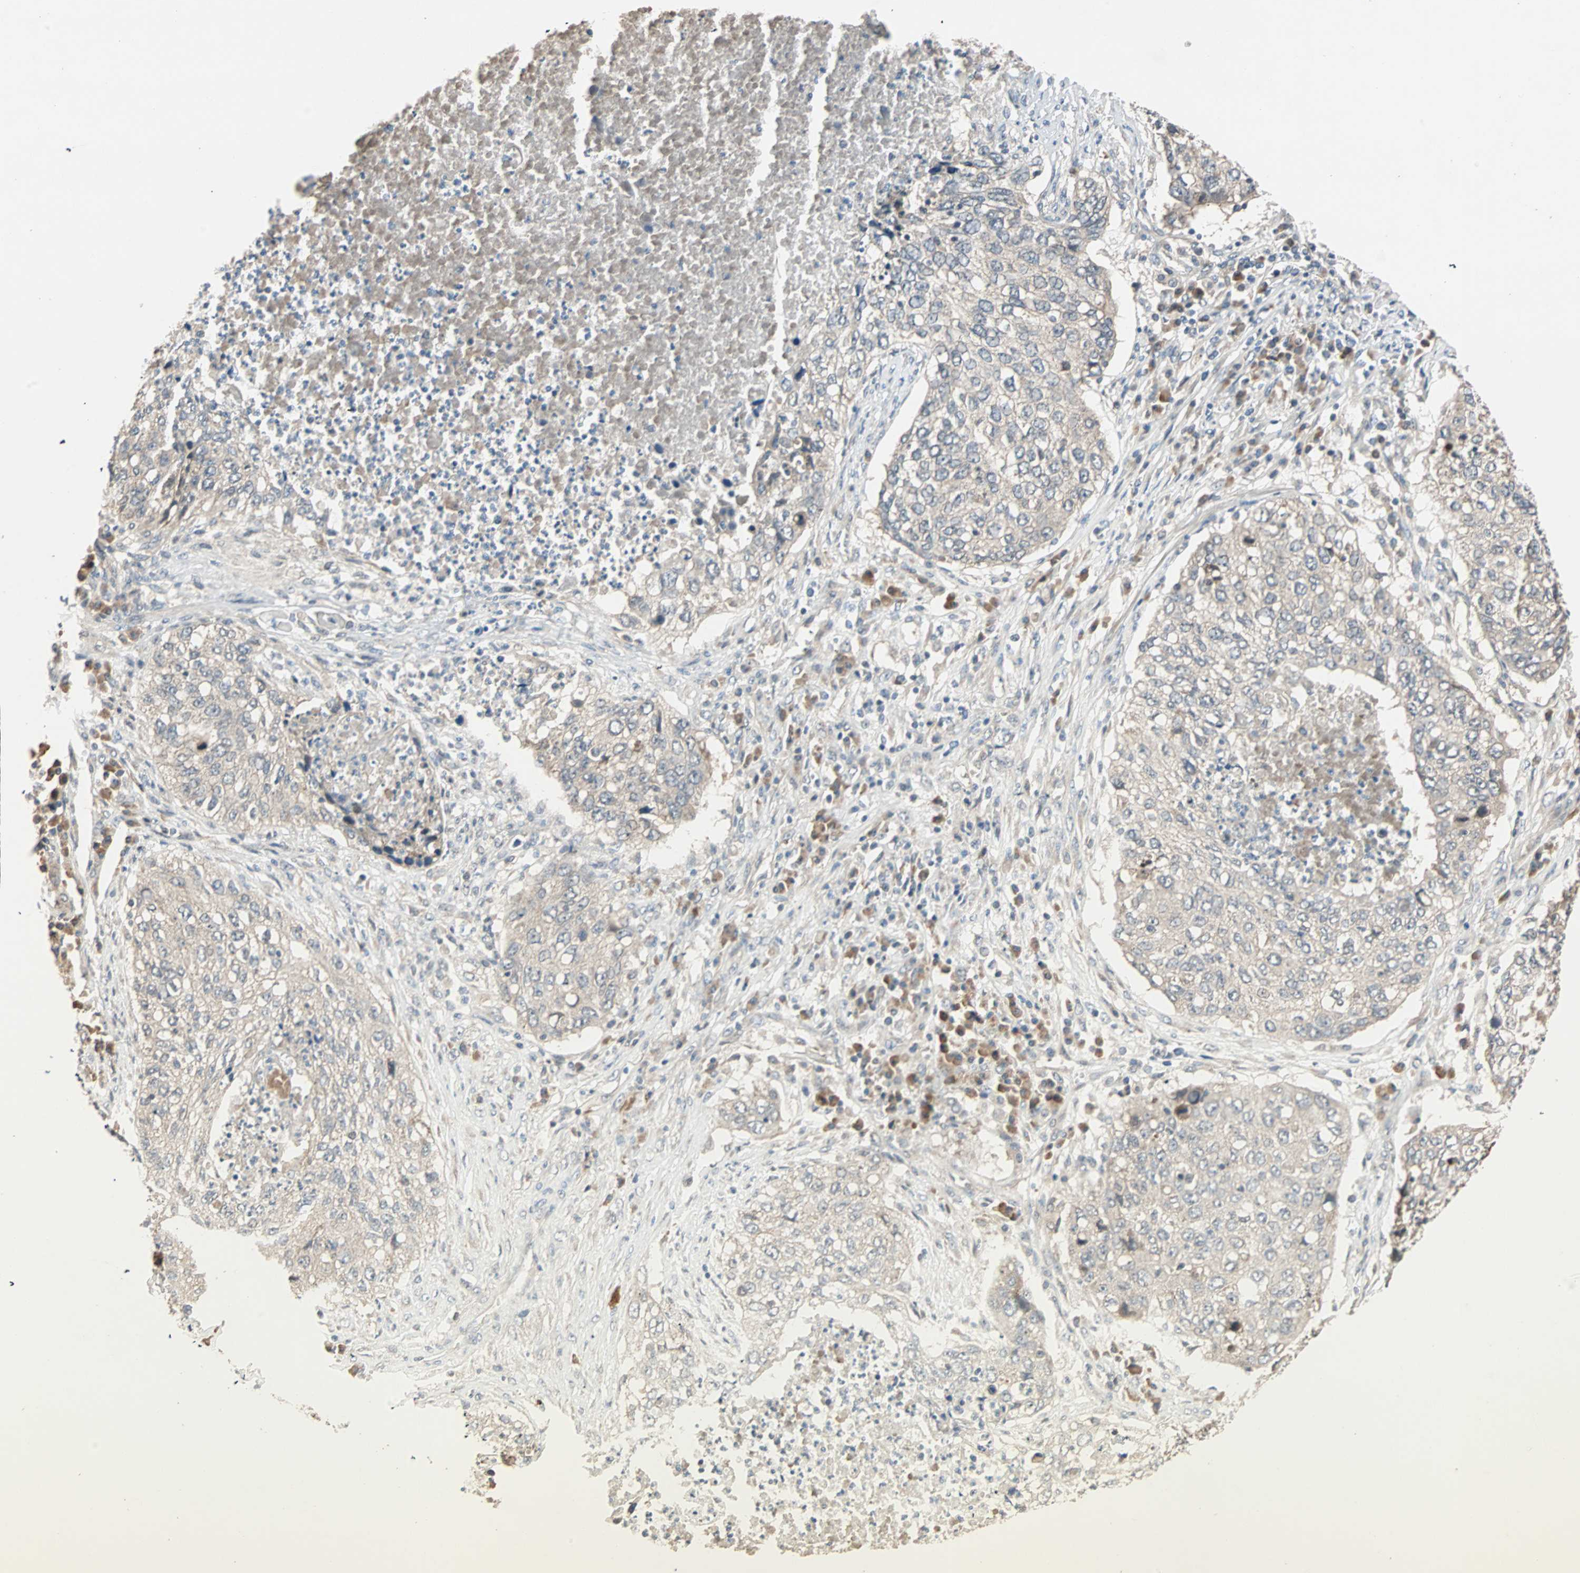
{"staining": {"intensity": "weak", "quantity": ">75%", "location": "cytoplasmic/membranous"}, "tissue": "lung cancer", "cell_type": "Tumor cells", "image_type": "cancer", "snomed": [{"axis": "morphology", "description": "Squamous cell carcinoma, NOS"}, {"axis": "topography", "description": "Lung"}], "caption": "Brown immunohistochemical staining in human lung cancer (squamous cell carcinoma) displays weak cytoplasmic/membranous expression in approximately >75% of tumor cells. (DAB (3,3'-diaminobenzidine) = brown stain, brightfield microscopy at high magnification).", "gene": "TTF2", "patient": {"sex": "female", "age": 63}}